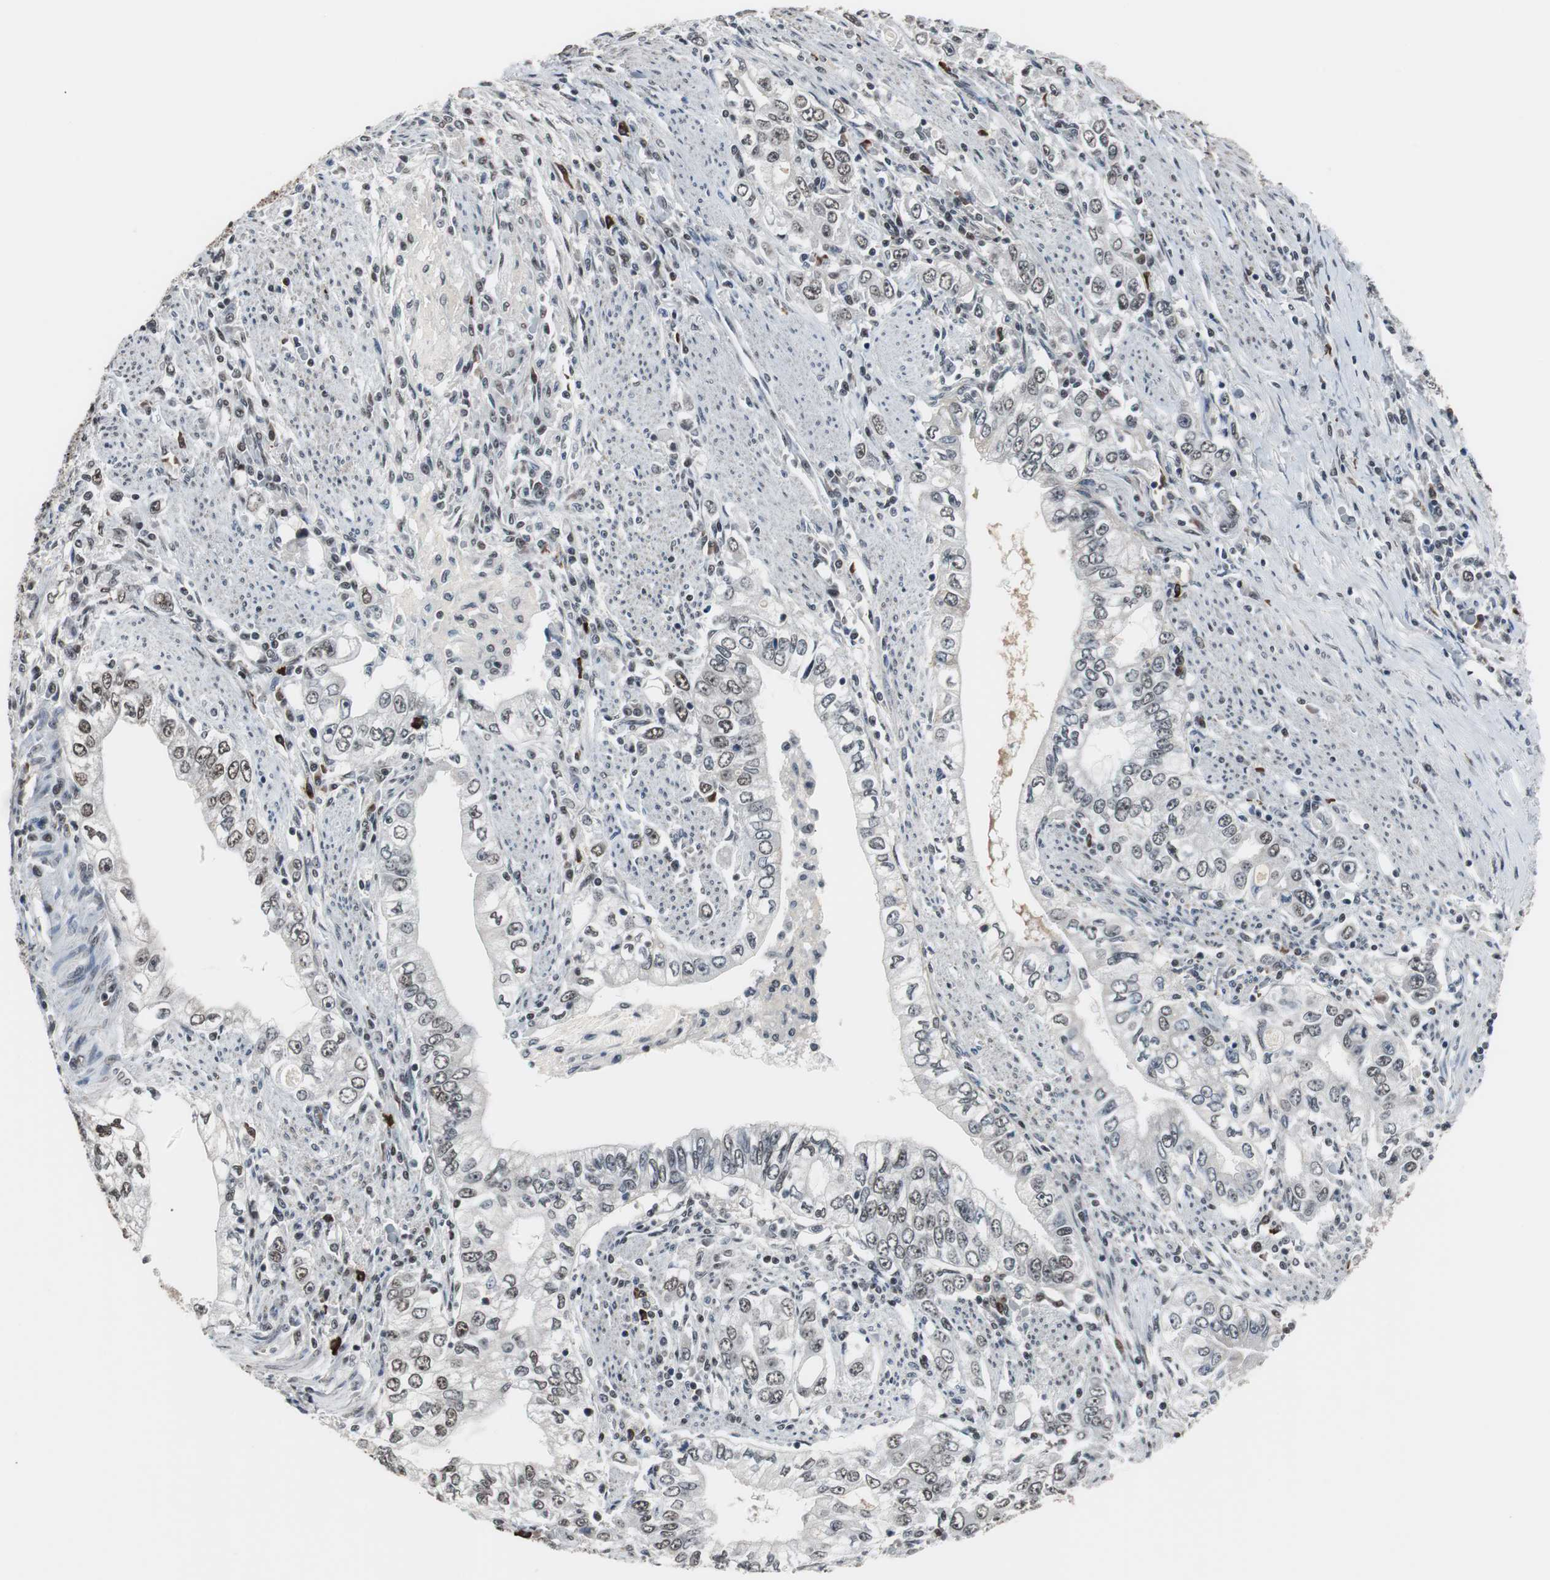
{"staining": {"intensity": "weak", "quantity": "25%-75%", "location": "nuclear"}, "tissue": "stomach cancer", "cell_type": "Tumor cells", "image_type": "cancer", "snomed": [{"axis": "morphology", "description": "Adenocarcinoma, NOS"}, {"axis": "topography", "description": "Stomach, lower"}], "caption": "A brown stain highlights weak nuclear staining of a protein in adenocarcinoma (stomach) tumor cells.", "gene": "TAF7", "patient": {"sex": "female", "age": 72}}